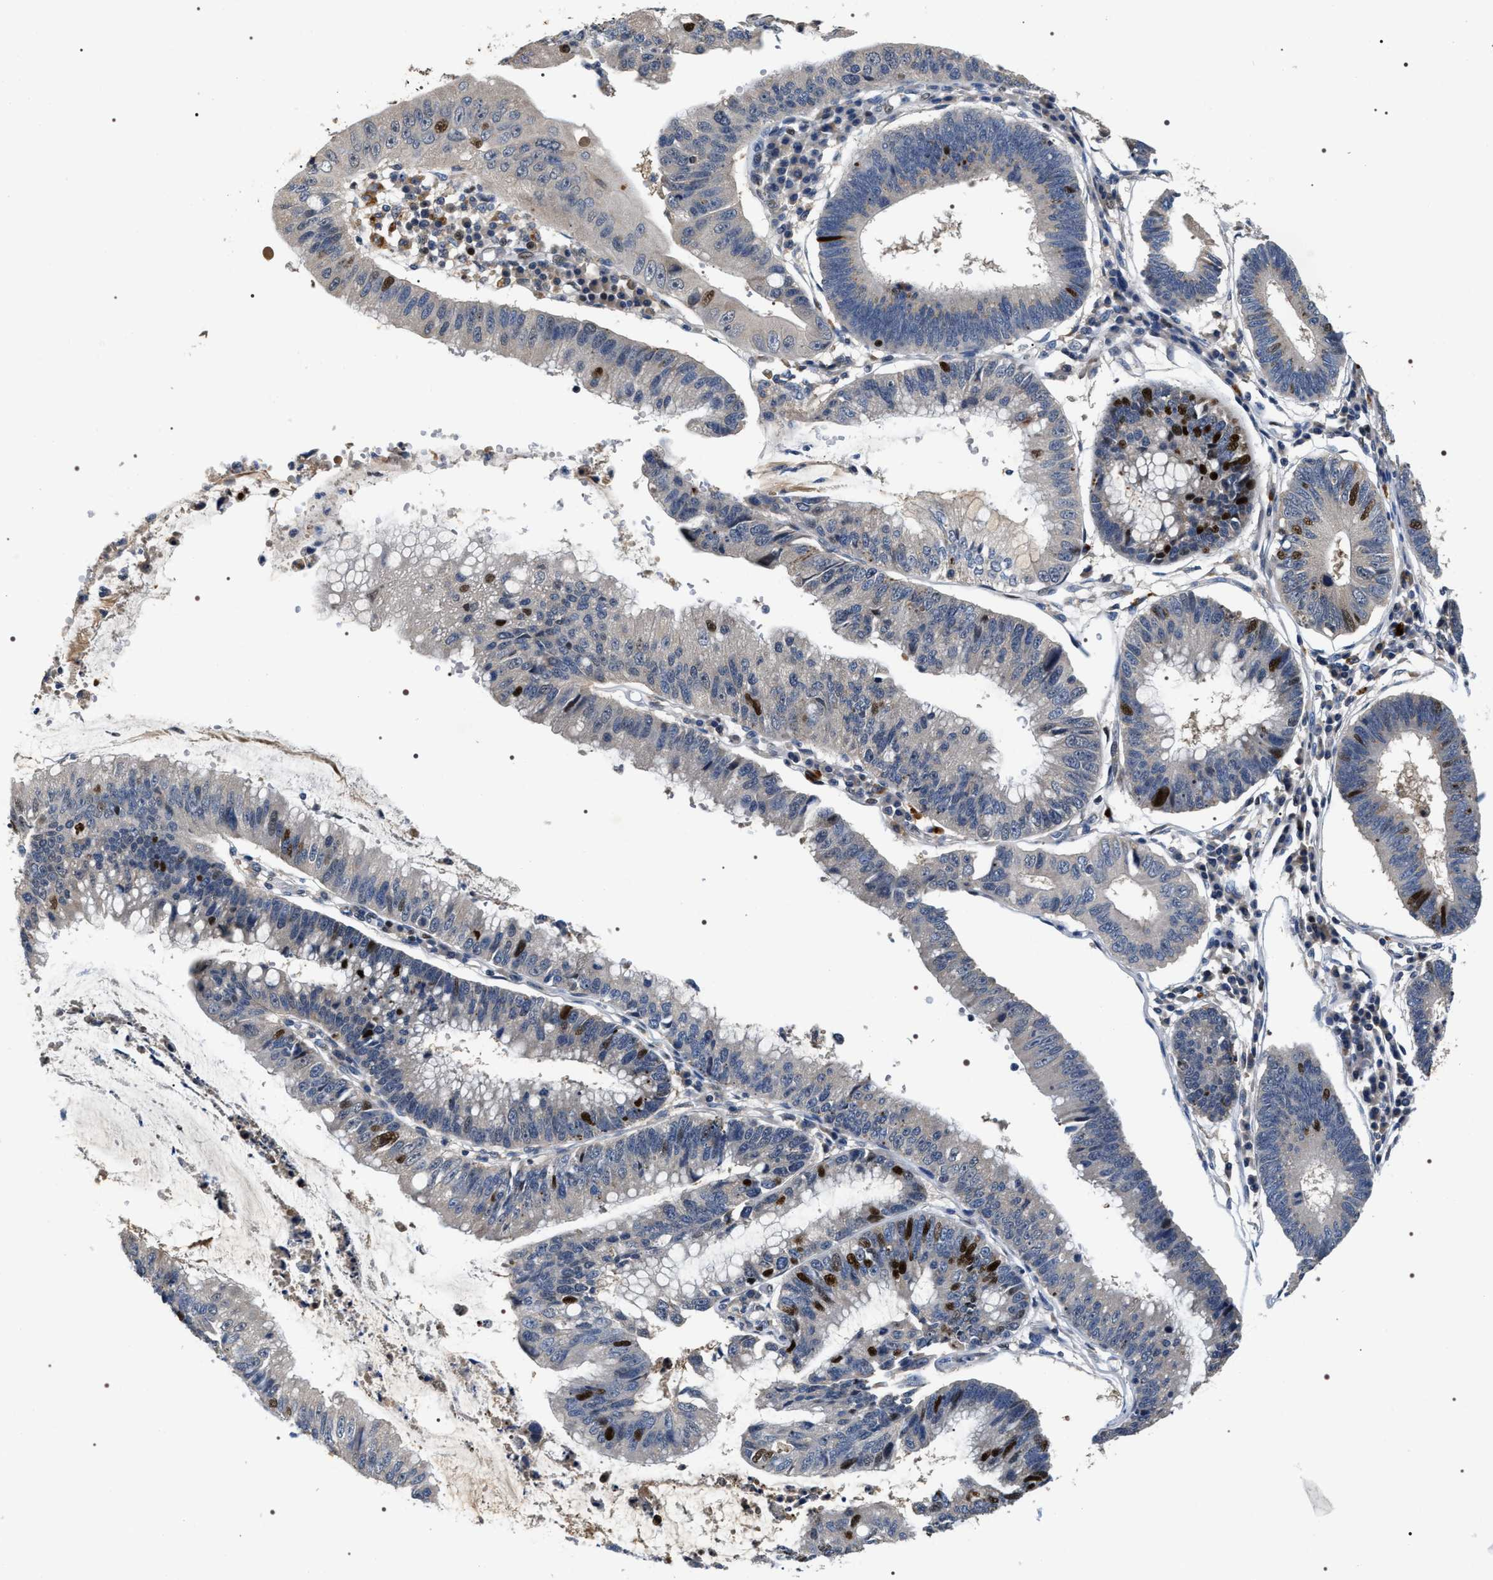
{"staining": {"intensity": "moderate", "quantity": "<25%", "location": "nuclear"}, "tissue": "stomach cancer", "cell_type": "Tumor cells", "image_type": "cancer", "snomed": [{"axis": "morphology", "description": "Adenocarcinoma, NOS"}, {"axis": "topography", "description": "Stomach"}], "caption": "Stomach cancer stained with a brown dye displays moderate nuclear positive expression in approximately <25% of tumor cells.", "gene": "C7orf25", "patient": {"sex": "male", "age": 59}}